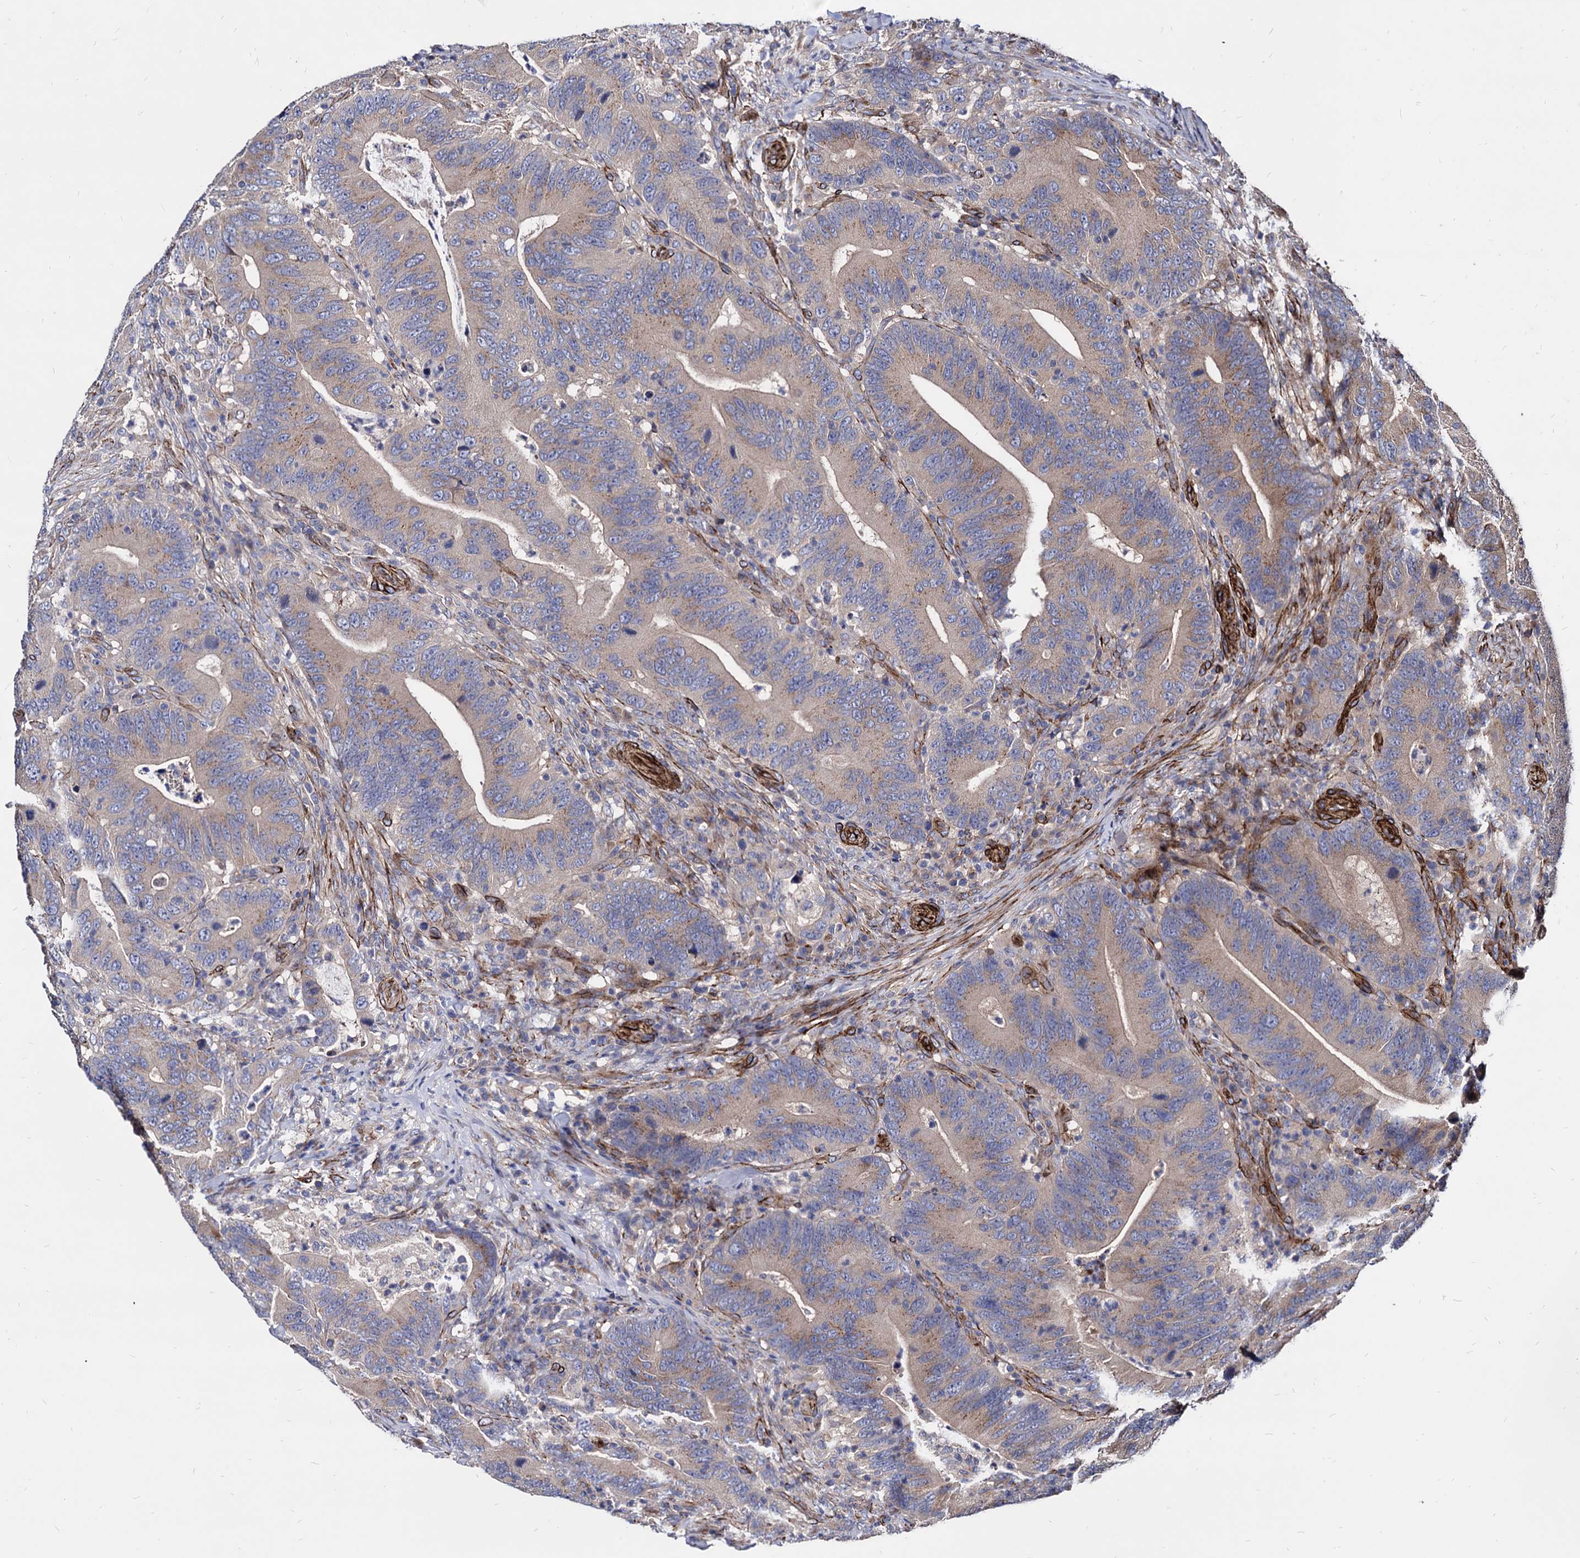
{"staining": {"intensity": "weak", "quantity": "25%-75%", "location": "cytoplasmic/membranous"}, "tissue": "colorectal cancer", "cell_type": "Tumor cells", "image_type": "cancer", "snomed": [{"axis": "morphology", "description": "Adenocarcinoma, NOS"}, {"axis": "topography", "description": "Colon"}], "caption": "Protein analysis of colorectal cancer (adenocarcinoma) tissue shows weak cytoplasmic/membranous positivity in approximately 25%-75% of tumor cells. Immunohistochemistry stains the protein of interest in brown and the nuclei are stained blue.", "gene": "WDR11", "patient": {"sex": "female", "age": 66}}